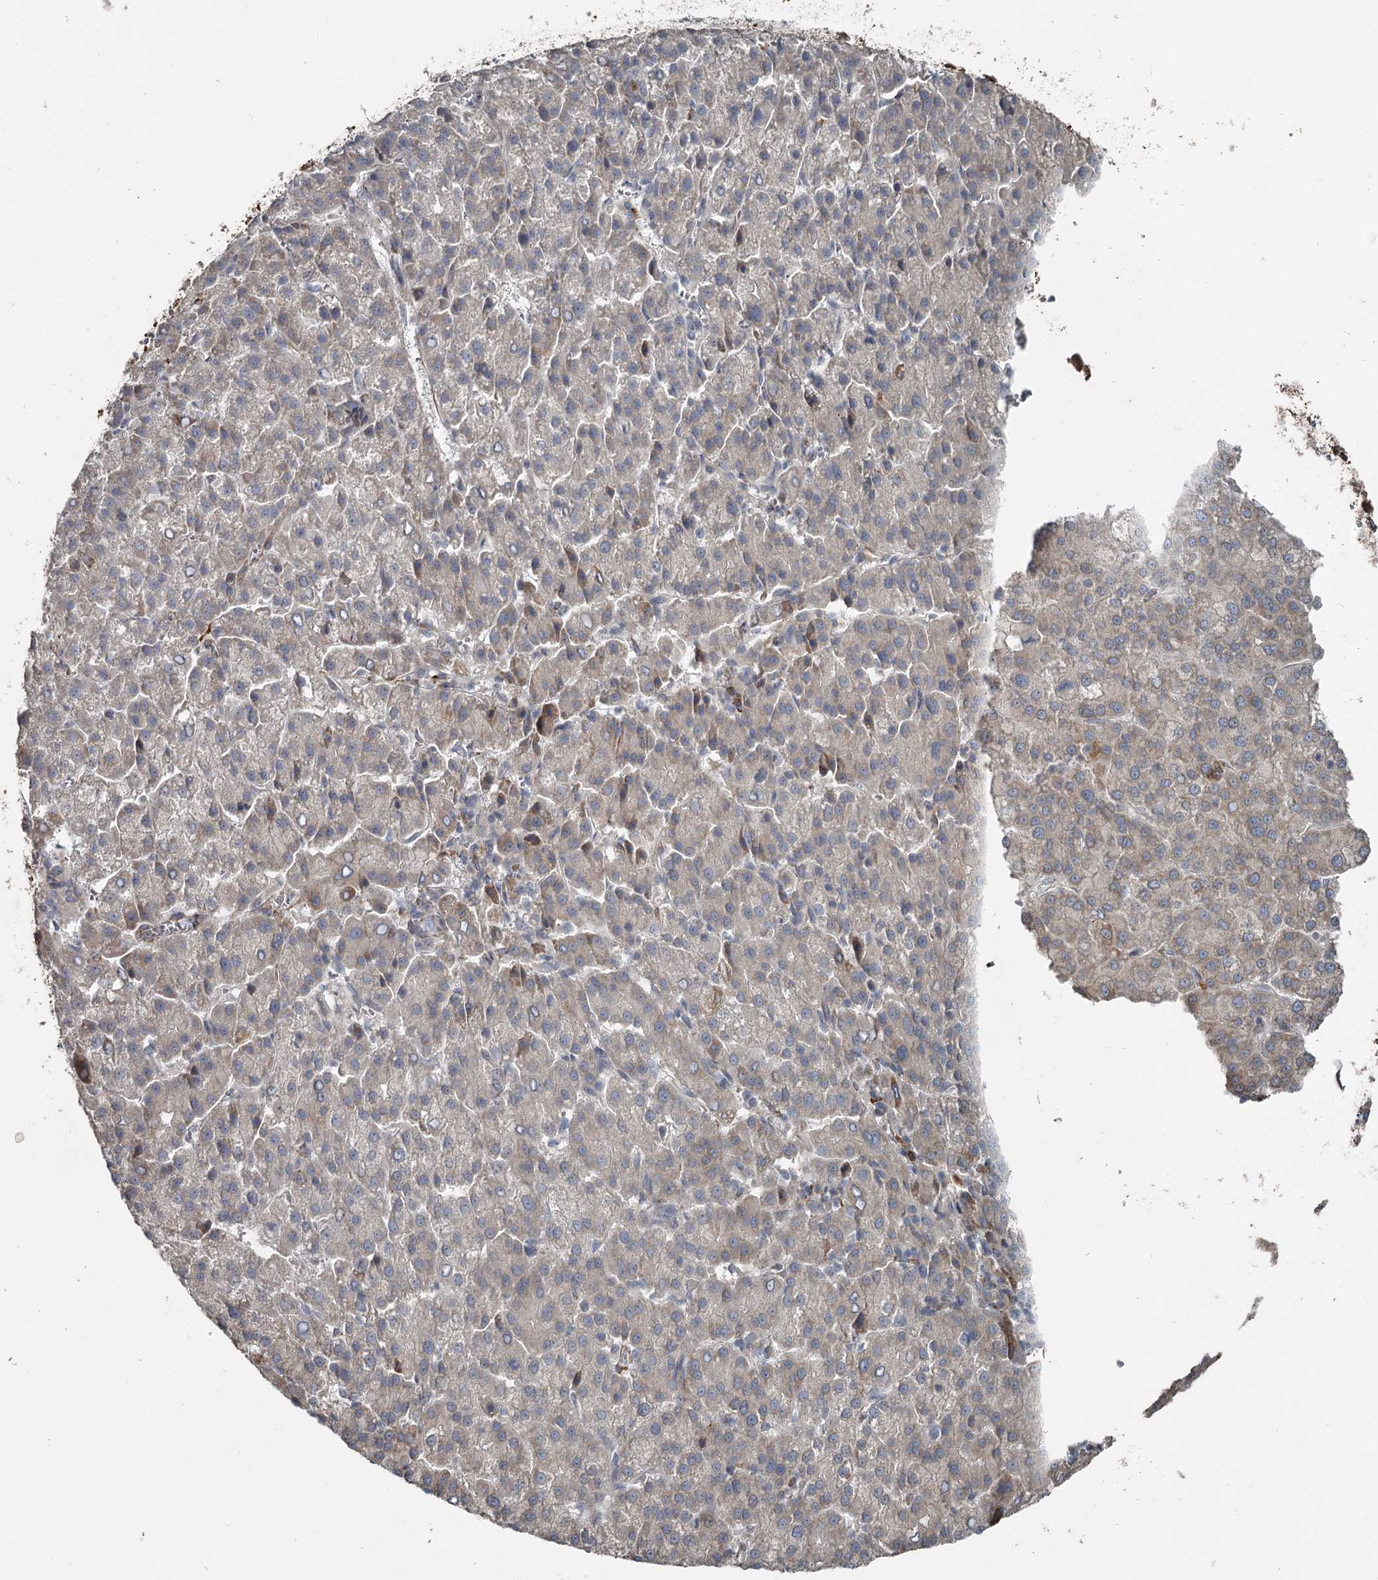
{"staining": {"intensity": "negative", "quantity": "none", "location": "none"}, "tissue": "liver cancer", "cell_type": "Tumor cells", "image_type": "cancer", "snomed": [{"axis": "morphology", "description": "Carcinoma, Hepatocellular, NOS"}, {"axis": "topography", "description": "Liver"}], "caption": "IHC micrograph of liver cancer stained for a protein (brown), which displays no positivity in tumor cells.", "gene": "RASSF8", "patient": {"sex": "female", "age": 58}}